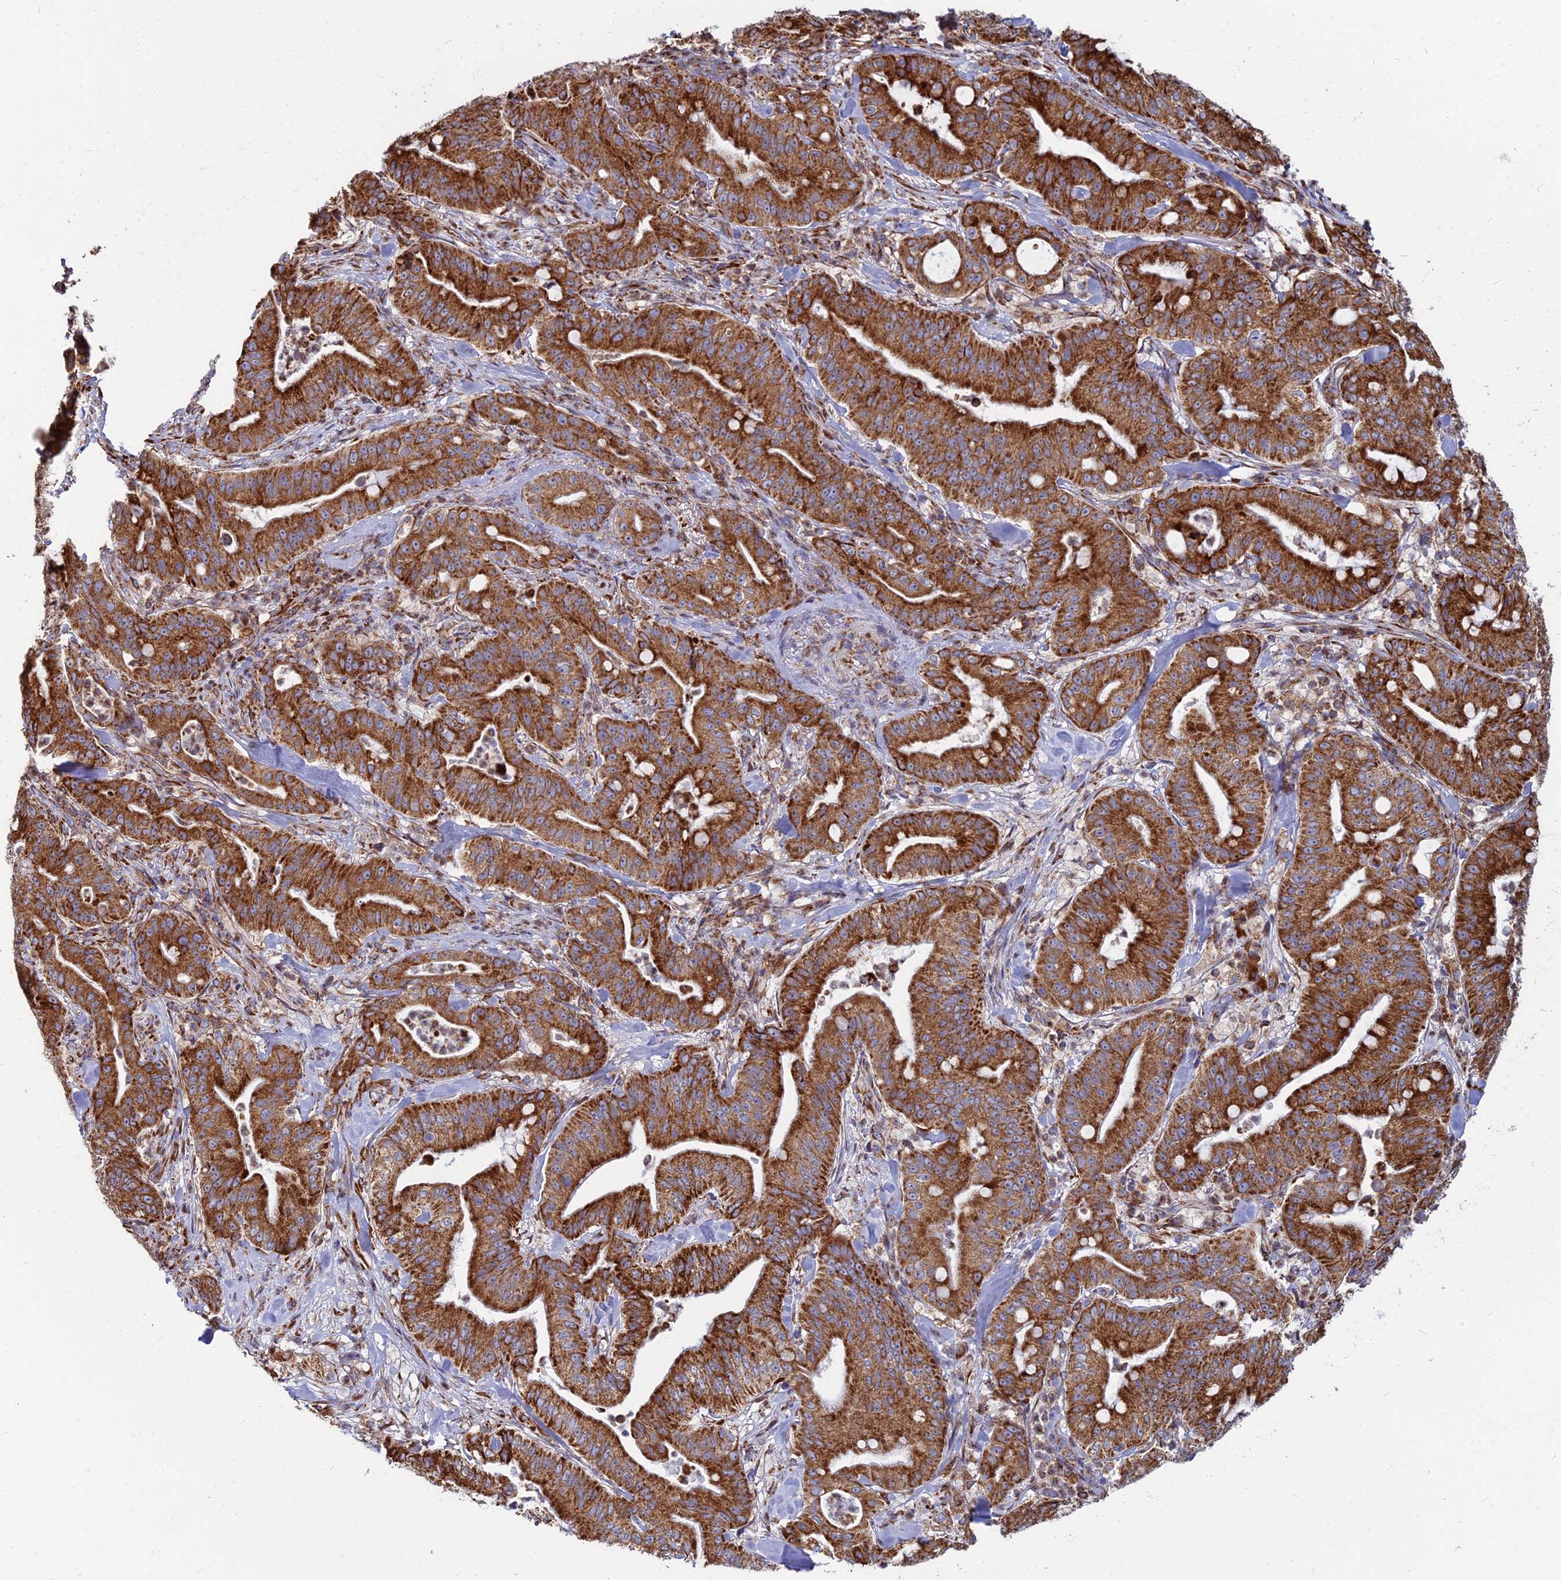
{"staining": {"intensity": "strong", "quantity": ">75%", "location": "cytoplasmic/membranous"}, "tissue": "pancreatic cancer", "cell_type": "Tumor cells", "image_type": "cancer", "snomed": [{"axis": "morphology", "description": "Adenocarcinoma, NOS"}, {"axis": "topography", "description": "Pancreas"}], "caption": "This is an image of immunohistochemistry staining of pancreatic adenocarcinoma, which shows strong expression in the cytoplasmic/membranous of tumor cells.", "gene": "CCT6B", "patient": {"sex": "male", "age": 71}}